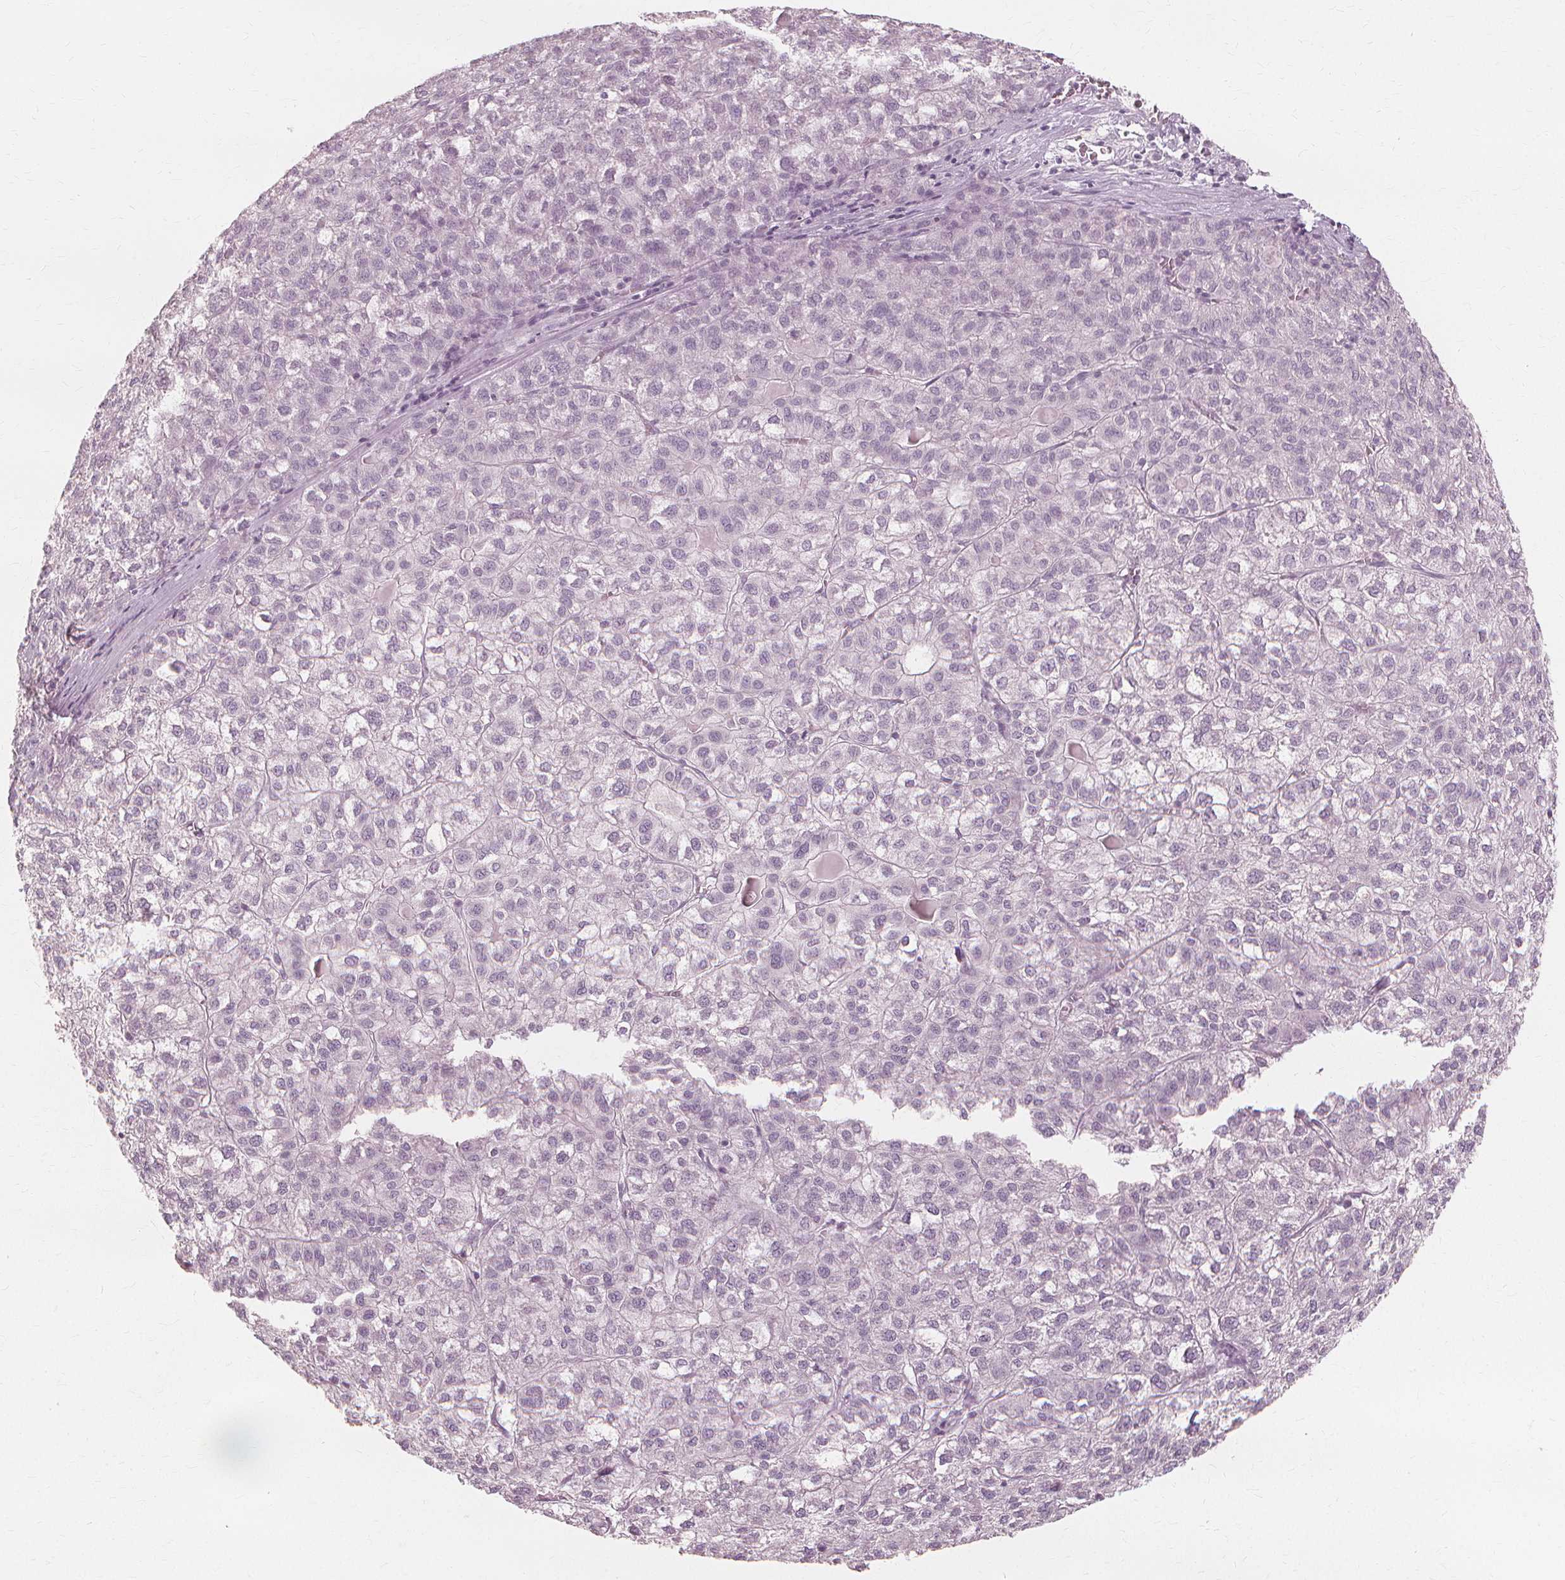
{"staining": {"intensity": "negative", "quantity": "none", "location": "none"}, "tissue": "liver cancer", "cell_type": "Tumor cells", "image_type": "cancer", "snomed": [{"axis": "morphology", "description": "Carcinoma, Hepatocellular, NOS"}, {"axis": "topography", "description": "Liver"}], "caption": "Tumor cells are negative for brown protein staining in liver hepatocellular carcinoma.", "gene": "MUC12", "patient": {"sex": "female", "age": 43}}